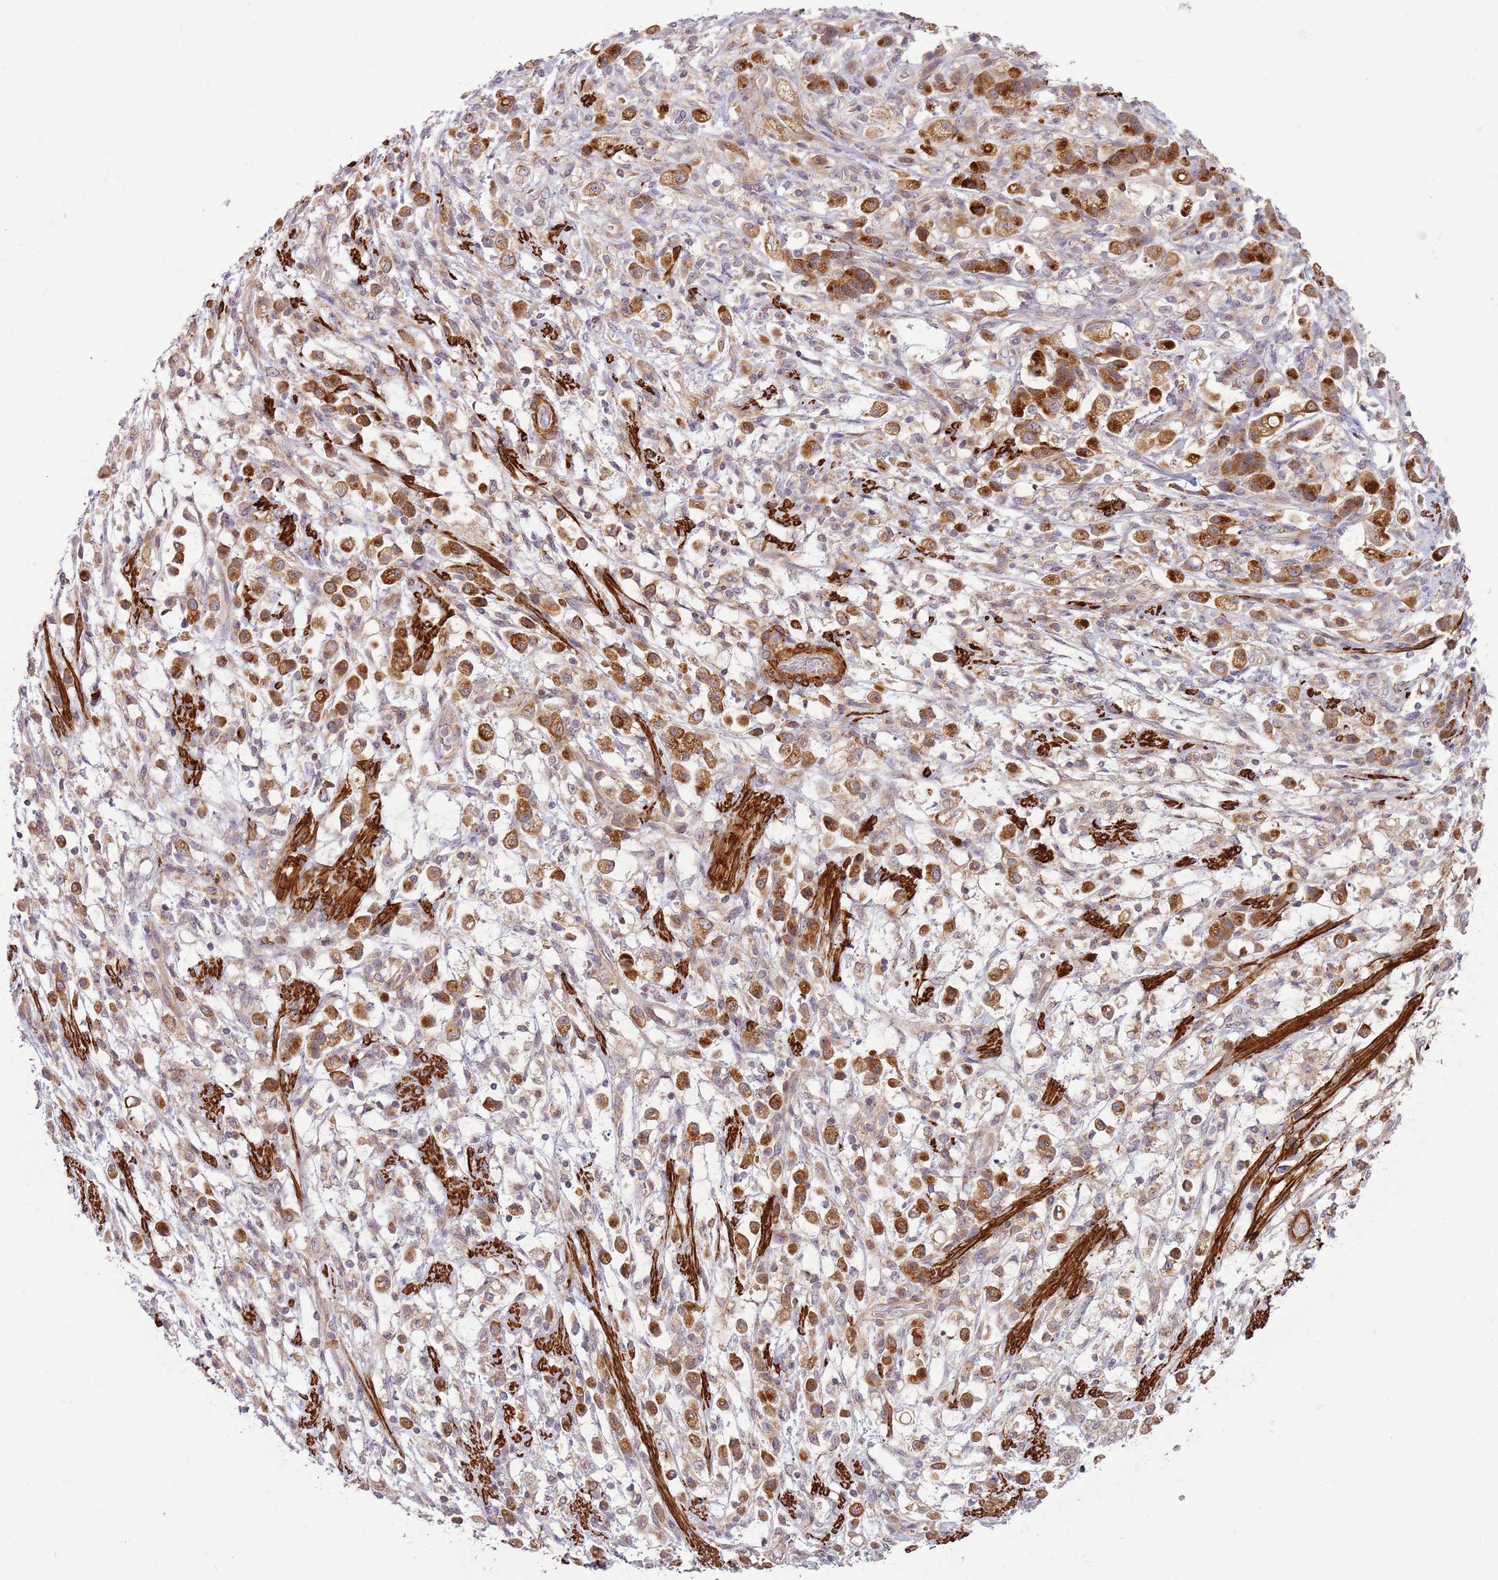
{"staining": {"intensity": "moderate", "quantity": ">75%", "location": "cytoplasmic/membranous"}, "tissue": "stomach cancer", "cell_type": "Tumor cells", "image_type": "cancer", "snomed": [{"axis": "morphology", "description": "Adenocarcinoma, NOS"}, {"axis": "topography", "description": "Stomach"}], "caption": "Immunohistochemical staining of stomach adenocarcinoma shows medium levels of moderate cytoplasmic/membranous staining in about >75% of tumor cells. The protein of interest is shown in brown color, while the nuclei are stained blue.", "gene": "RNF128", "patient": {"sex": "female", "age": 60}}